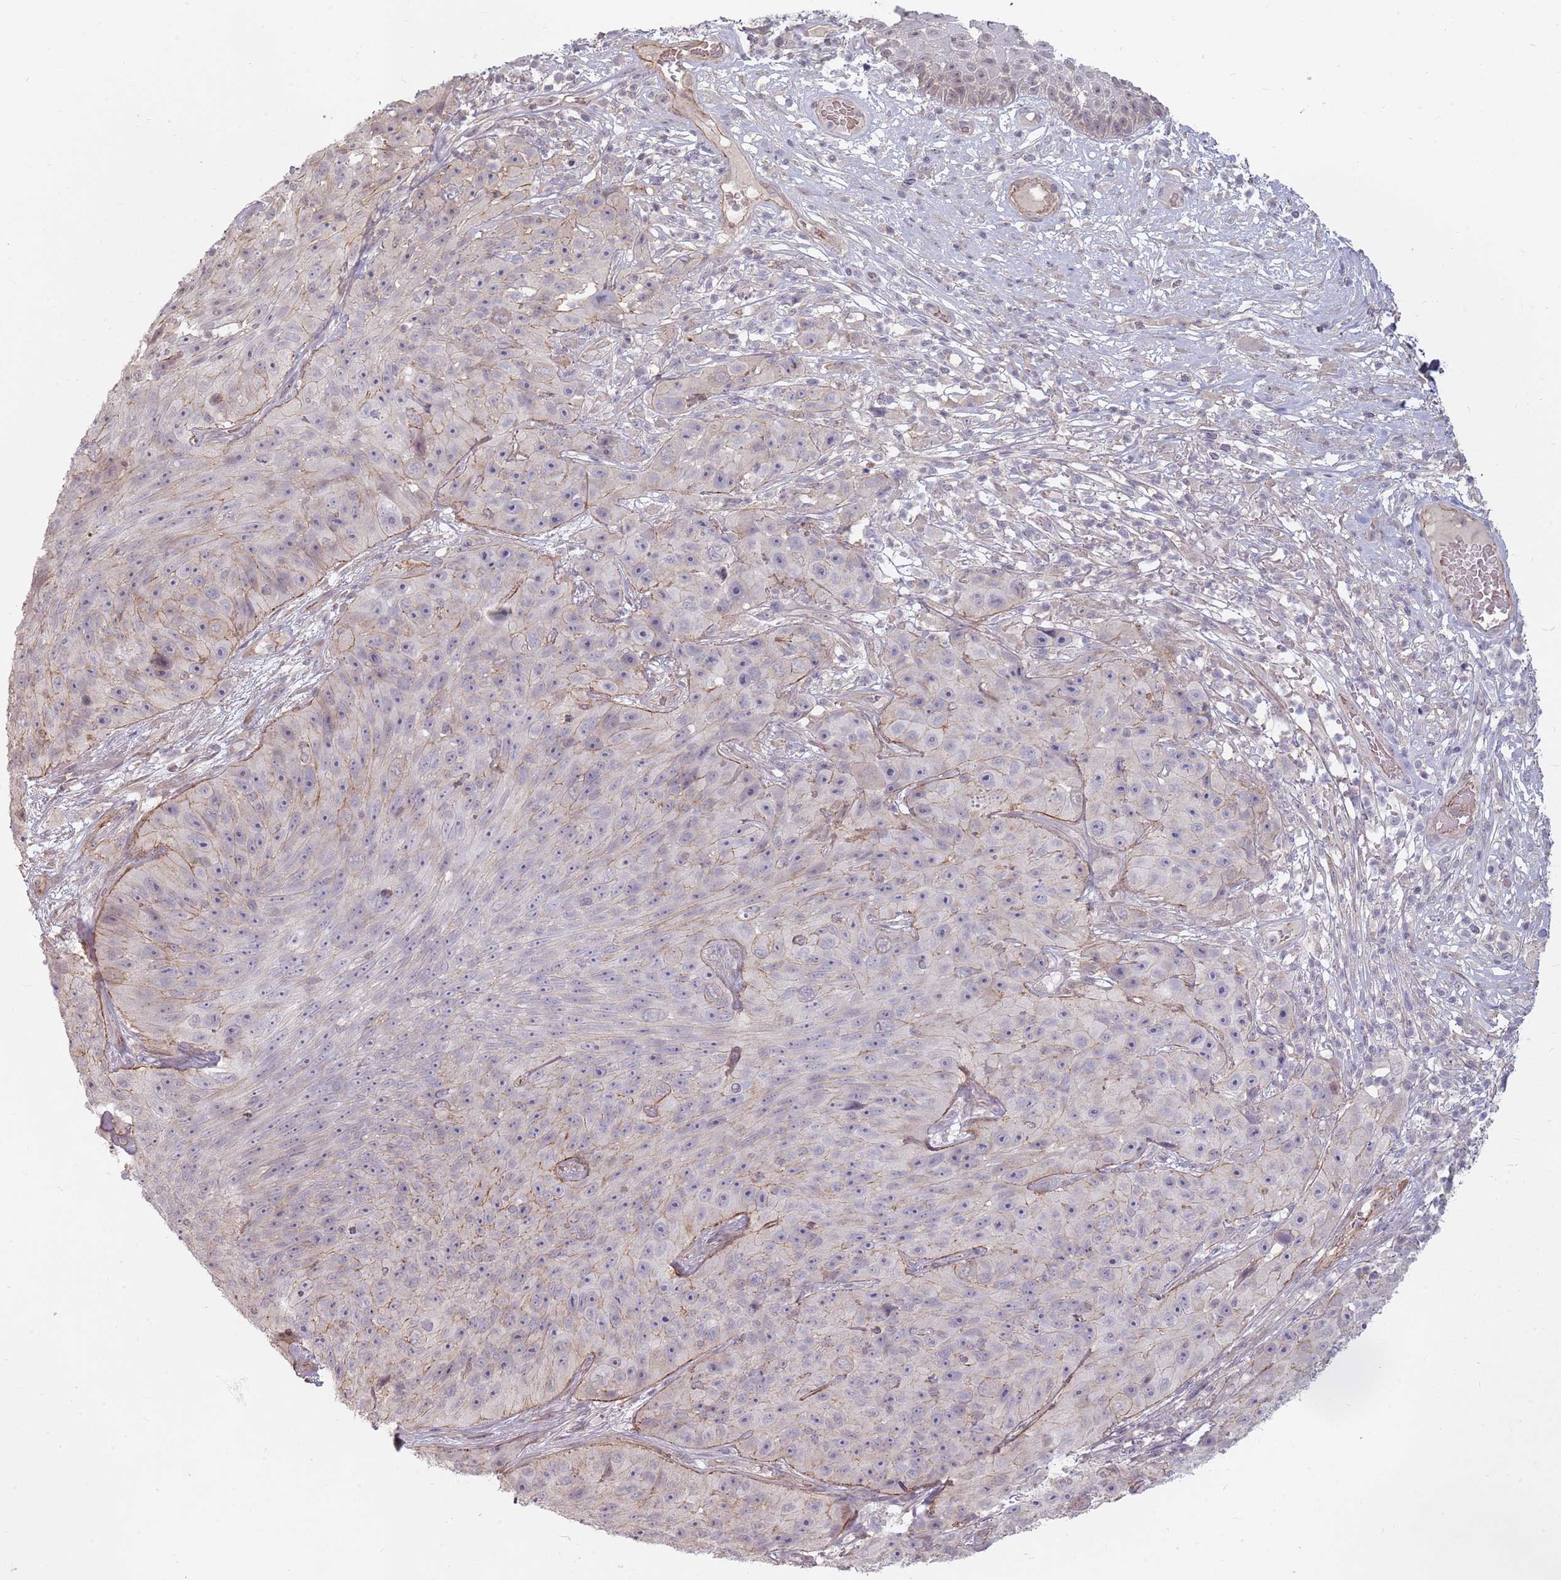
{"staining": {"intensity": "weak", "quantity": "<25%", "location": "cytoplasmic/membranous"}, "tissue": "skin cancer", "cell_type": "Tumor cells", "image_type": "cancer", "snomed": [{"axis": "morphology", "description": "Squamous cell carcinoma, NOS"}, {"axis": "topography", "description": "Skin"}], "caption": "High magnification brightfield microscopy of skin squamous cell carcinoma stained with DAB (brown) and counterstained with hematoxylin (blue): tumor cells show no significant staining. The staining is performed using DAB (3,3'-diaminobenzidine) brown chromogen with nuclei counter-stained in using hematoxylin.", "gene": "PPP1R14C", "patient": {"sex": "female", "age": 87}}